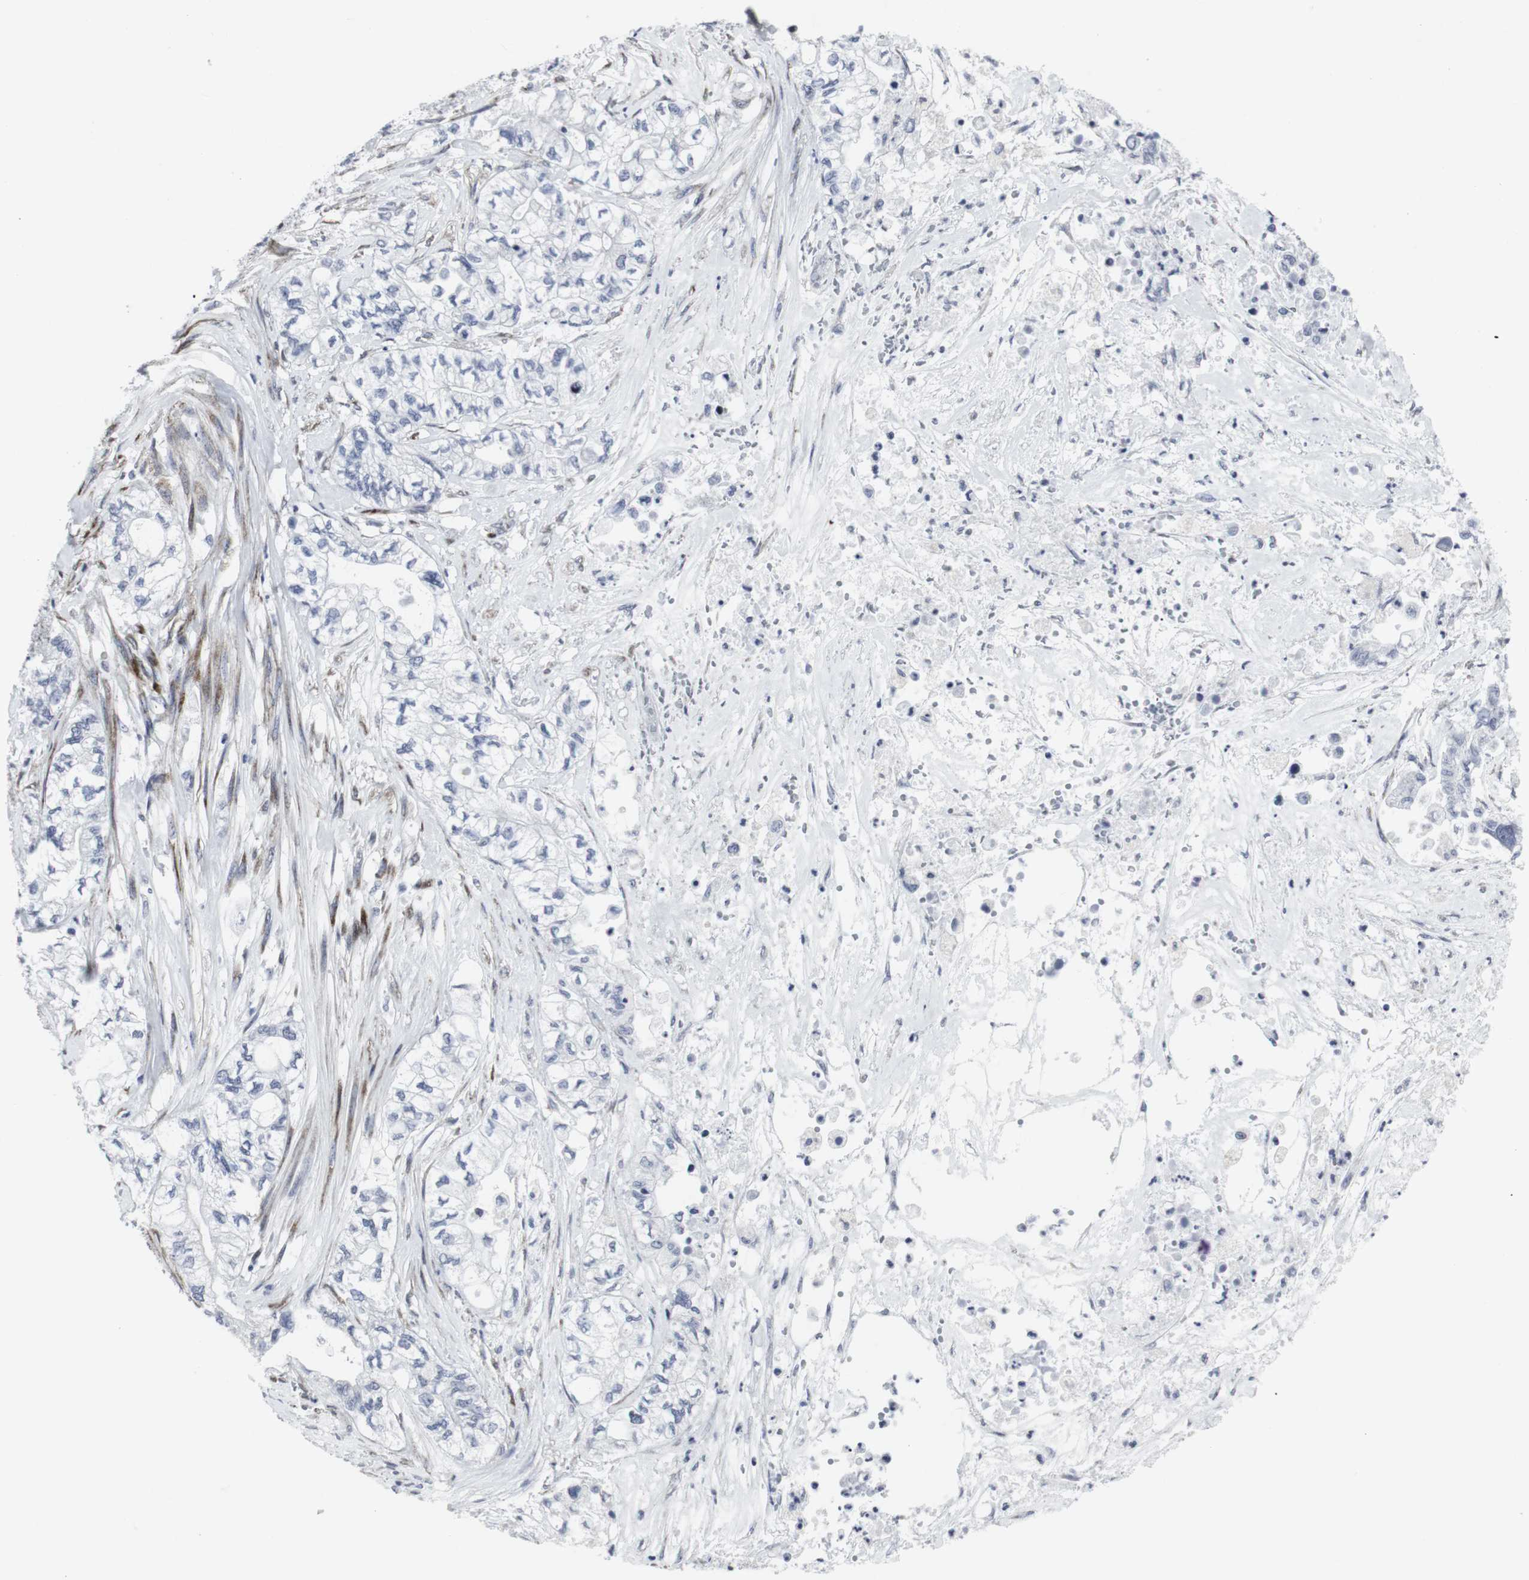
{"staining": {"intensity": "moderate", "quantity": "<25%", "location": "nuclear"}, "tissue": "pancreatic cancer", "cell_type": "Tumor cells", "image_type": "cancer", "snomed": [{"axis": "morphology", "description": "Adenocarcinoma, NOS"}, {"axis": "topography", "description": "Pancreas"}], "caption": "Immunohistochemical staining of pancreatic cancer (adenocarcinoma) displays low levels of moderate nuclear expression in approximately <25% of tumor cells.", "gene": "MLH1", "patient": {"sex": "male", "age": 79}}